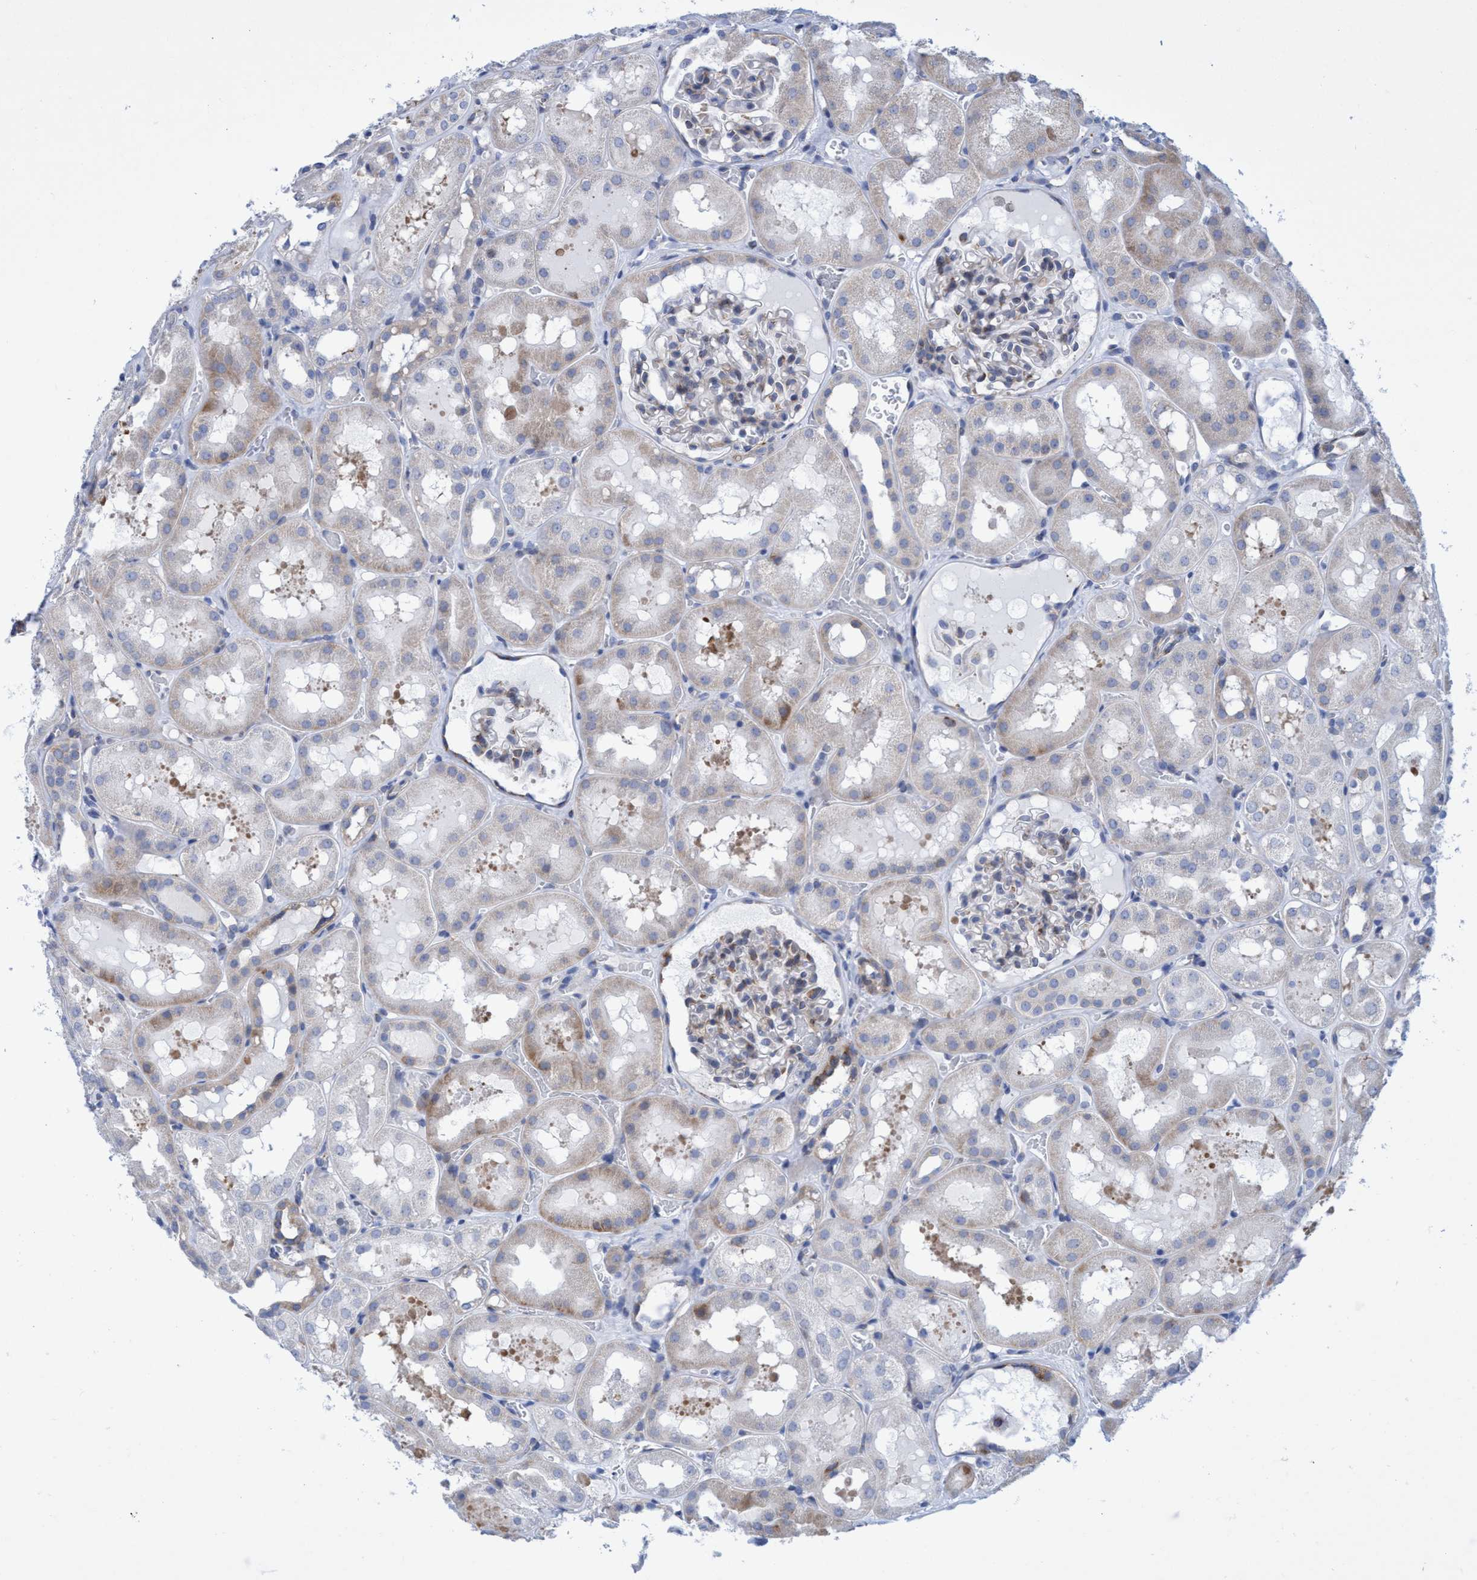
{"staining": {"intensity": "moderate", "quantity": "<25%", "location": "cytoplasmic/membranous"}, "tissue": "kidney", "cell_type": "Cells in glomeruli", "image_type": "normal", "snomed": [{"axis": "morphology", "description": "Normal tissue, NOS"}, {"axis": "topography", "description": "Kidney"}, {"axis": "topography", "description": "Urinary bladder"}], "caption": "Kidney stained with DAB (3,3'-diaminobenzidine) IHC demonstrates low levels of moderate cytoplasmic/membranous positivity in about <25% of cells in glomeruli.", "gene": "R3HCC1", "patient": {"sex": "male", "age": 16}}